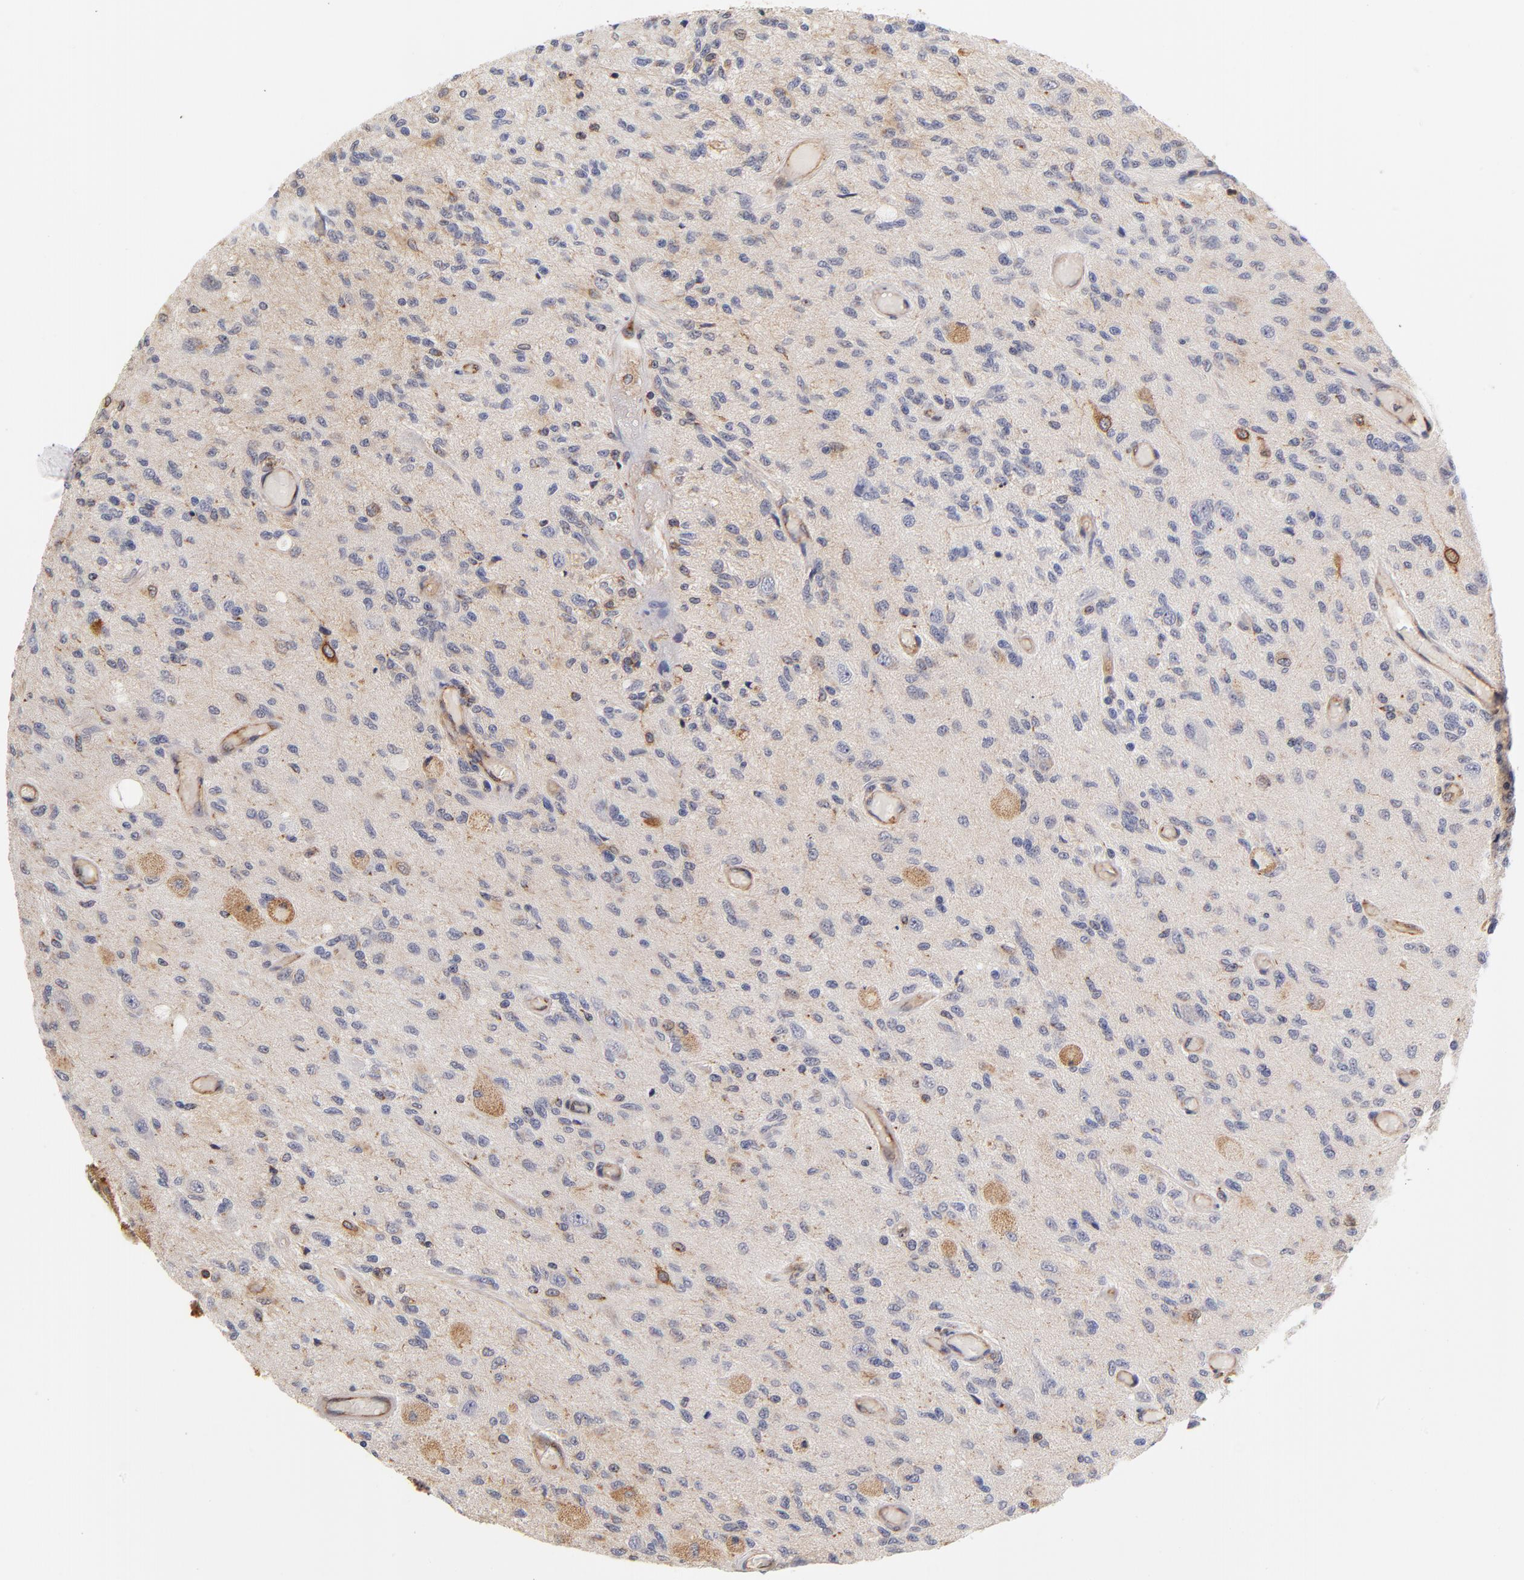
{"staining": {"intensity": "weak", "quantity": "25%-75%", "location": "cytoplasmic/membranous"}, "tissue": "glioma", "cell_type": "Tumor cells", "image_type": "cancer", "snomed": [{"axis": "morphology", "description": "Normal tissue, NOS"}, {"axis": "morphology", "description": "Glioma, malignant, High grade"}, {"axis": "topography", "description": "Cerebral cortex"}], "caption": "A brown stain highlights weak cytoplasmic/membranous staining of a protein in human malignant high-grade glioma tumor cells.", "gene": "FCMR", "patient": {"sex": "male", "age": 77}}